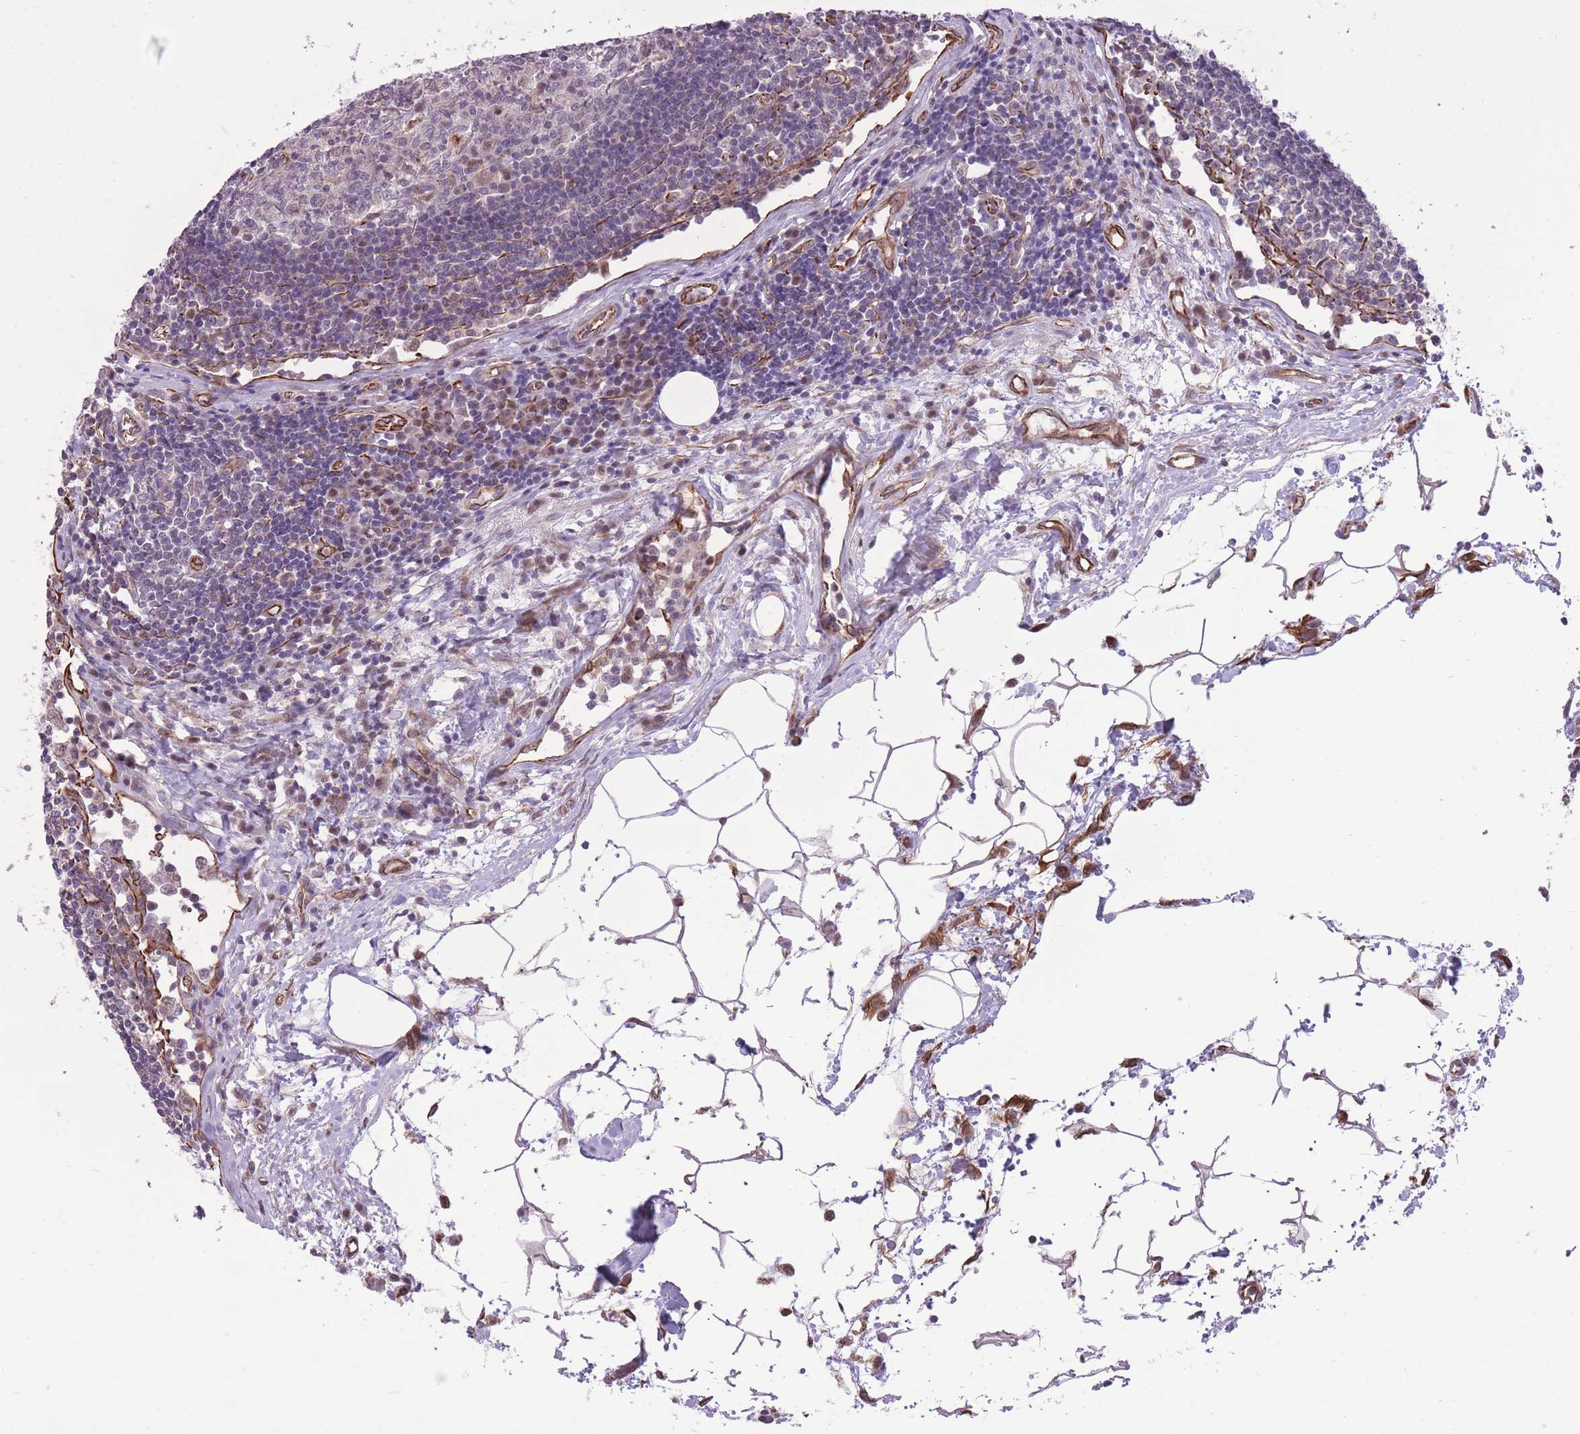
{"staining": {"intensity": "moderate", "quantity": "<25%", "location": "nuclear"}, "tissue": "lymph node", "cell_type": "Germinal center cells", "image_type": "normal", "snomed": [{"axis": "morphology", "description": "Normal tissue, NOS"}, {"axis": "topography", "description": "Lymph node"}], "caption": "A brown stain shows moderate nuclear staining of a protein in germinal center cells of normal human lymph node. (brown staining indicates protein expression, while blue staining denotes nuclei).", "gene": "ELL", "patient": {"sex": "female", "age": 55}}